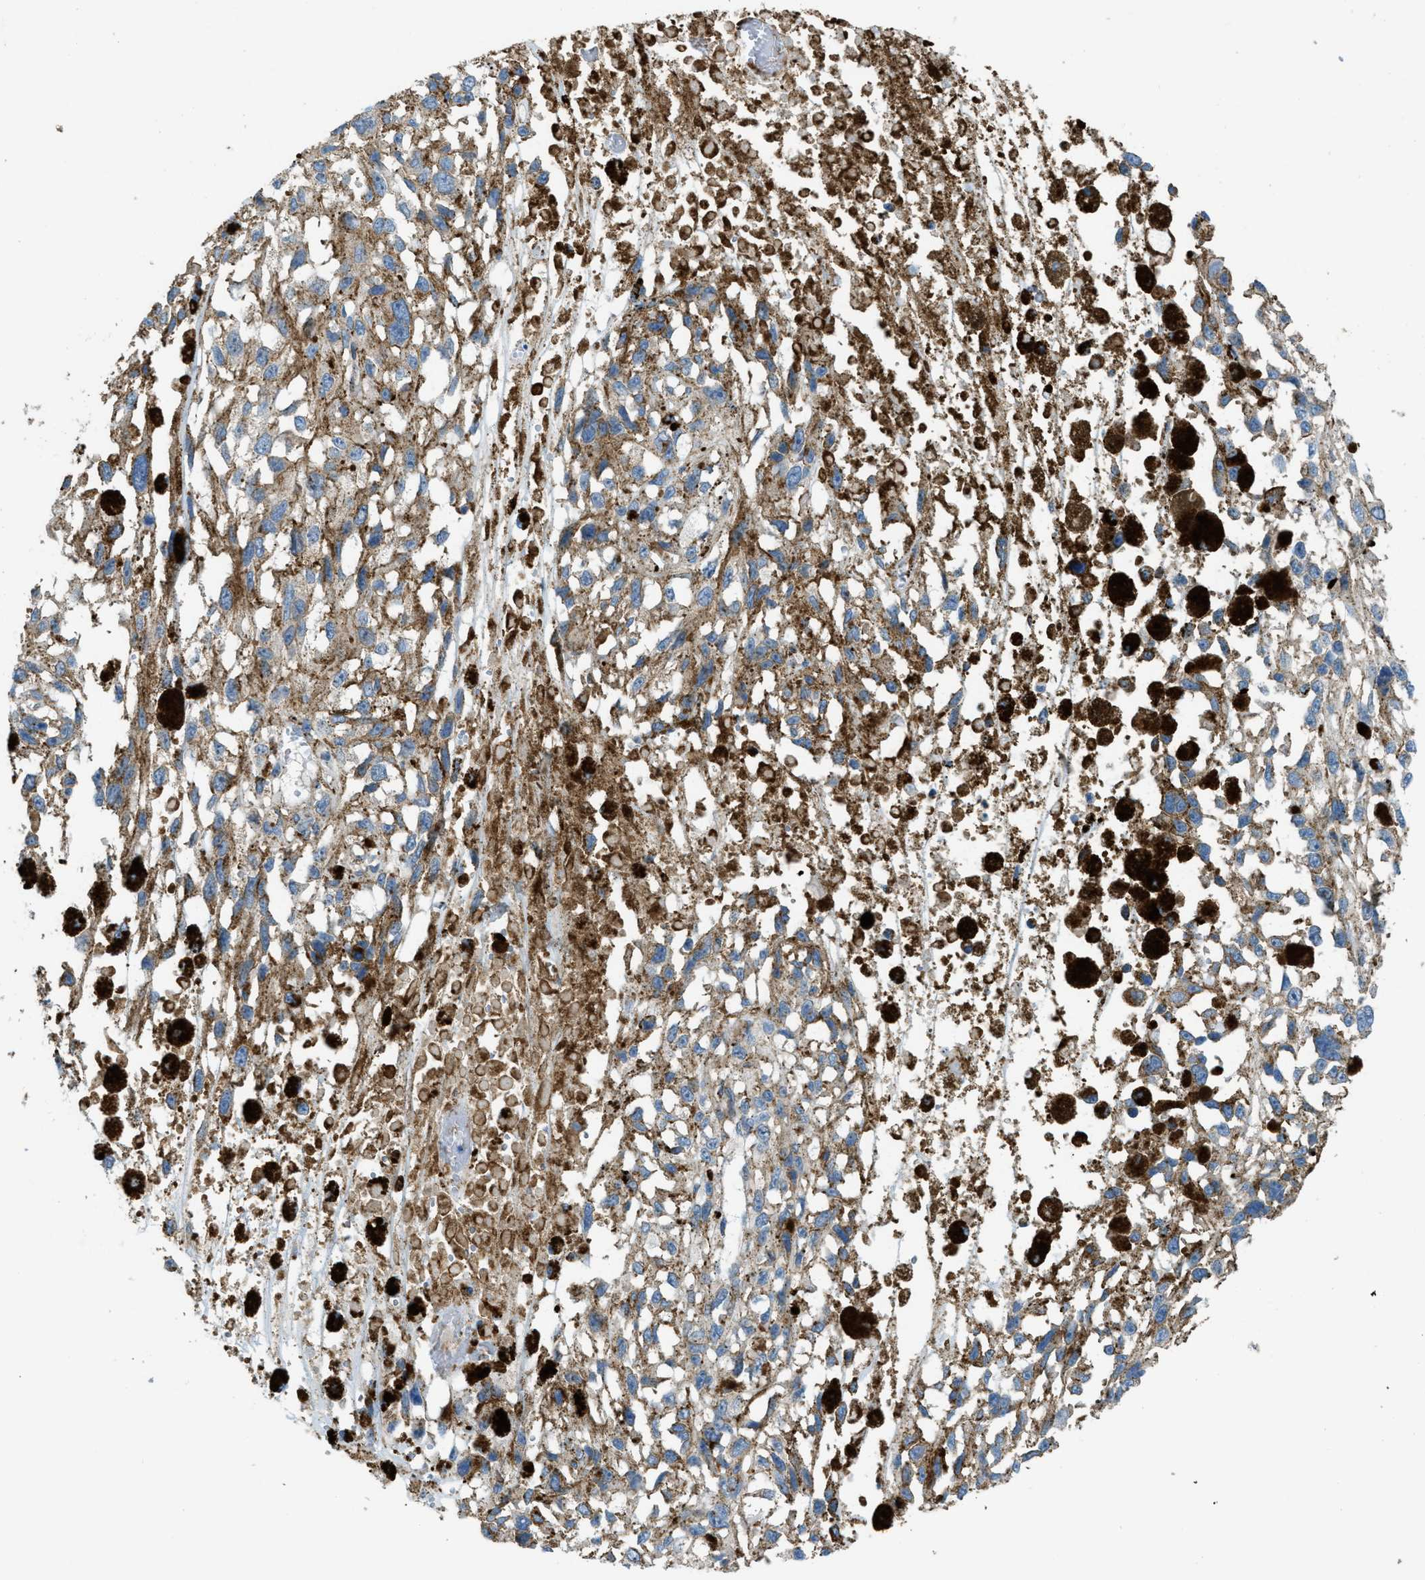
{"staining": {"intensity": "moderate", "quantity": ">75%", "location": "cytoplasmic/membranous"}, "tissue": "melanoma", "cell_type": "Tumor cells", "image_type": "cancer", "snomed": [{"axis": "morphology", "description": "Malignant melanoma, Metastatic site"}, {"axis": "topography", "description": "Lymph node"}], "caption": "Tumor cells reveal medium levels of moderate cytoplasmic/membranous staining in approximately >75% of cells in melanoma.", "gene": "SCARB2", "patient": {"sex": "male", "age": 59}}